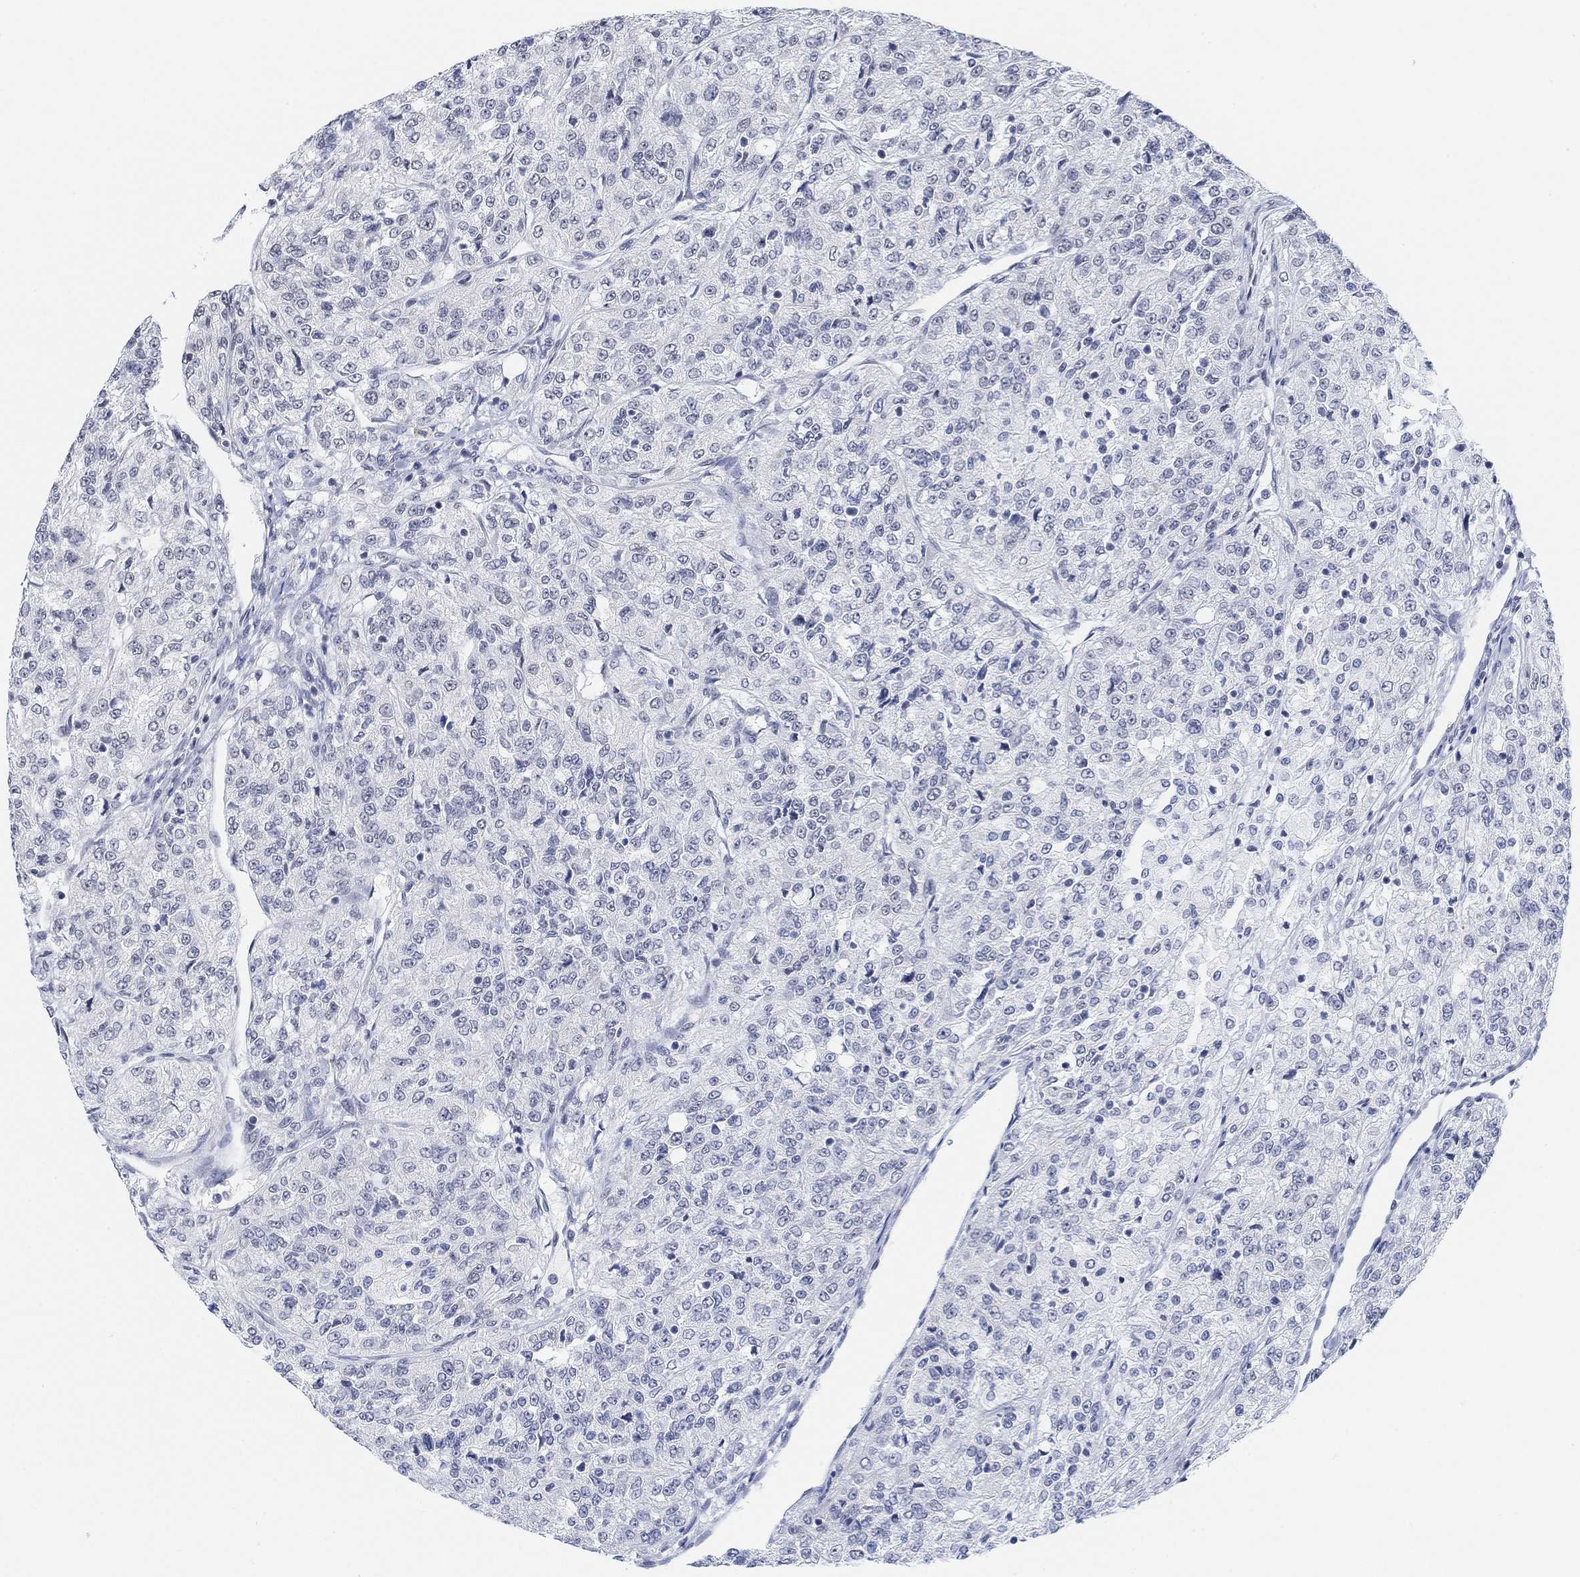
{"staining": {"intensity": "negative", "quantity": "none", "location": "none"}, "tissue": "renal cancer", "cell_type": "Tumor cells", "image_type": "cancer", "snomed": [{"axis": "morphology", "description": "Adenocarcinoma, NOS"}, {"axis": "topography", "description": "Kidney"}], "caption": "Tumor cells are negative for protein expression in human renal cancer.", "gene": "PURG", "patient": {"sex": "female", "age": 63}}